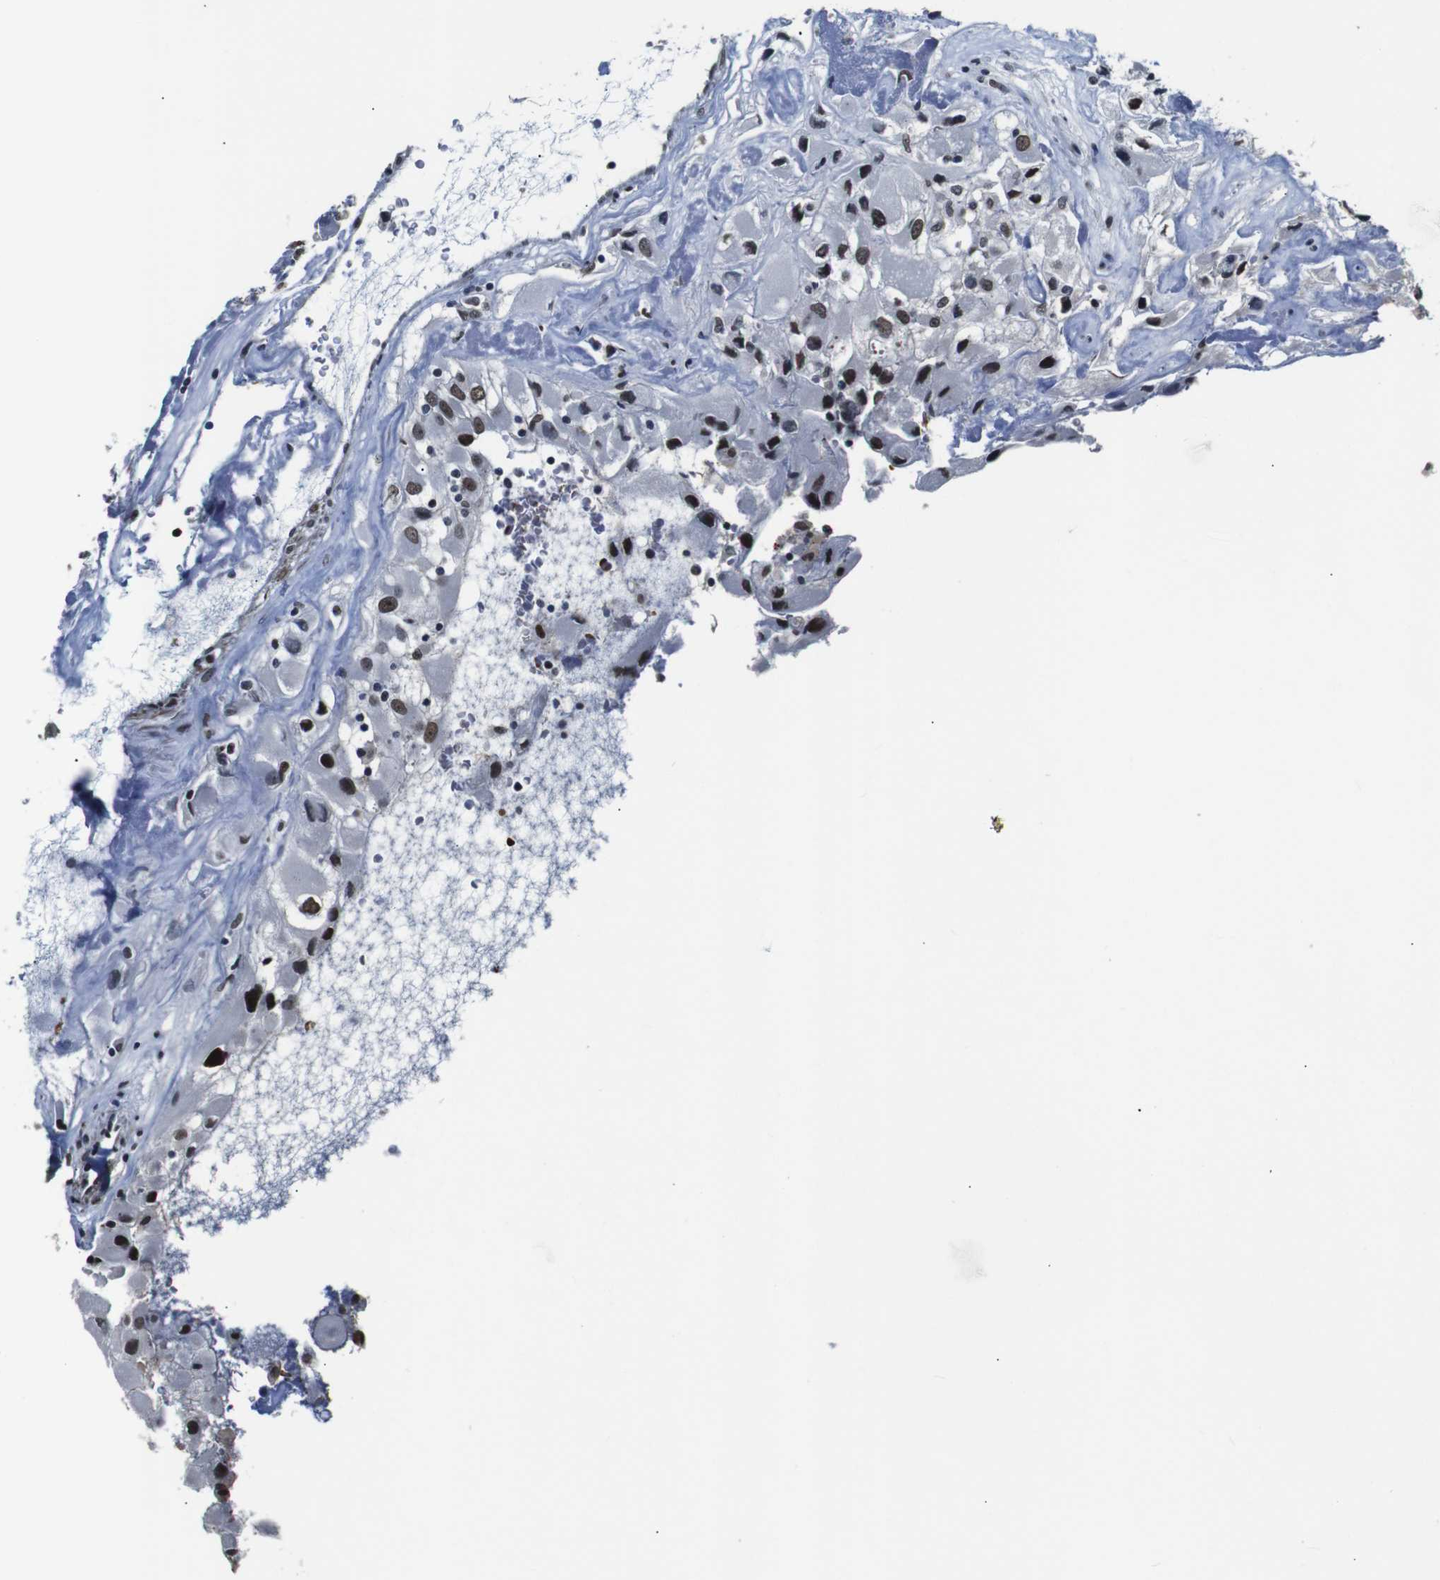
{"staining": {"intensity": "moderate", "quantity": ">75%", "location": "nuclear"}, "tissue": "renal cancer", "cell_type": "Tumor cells", "image_type": "cancer", "snomed": [{"axis": "morphology", "description": "Adenocarcinoma, NOS"}, {"axis": "topography", "description": "Kidney"}], "caption": "This histopathology image reveals renal cancer stained with IHC to label a protein in brown. The nuclear of tumor cells show moderate positivity for the protein. Nuclei are counter-stained blue.", "gene": "ILDR2", "patient": {"sex": "female", "age": 52}}